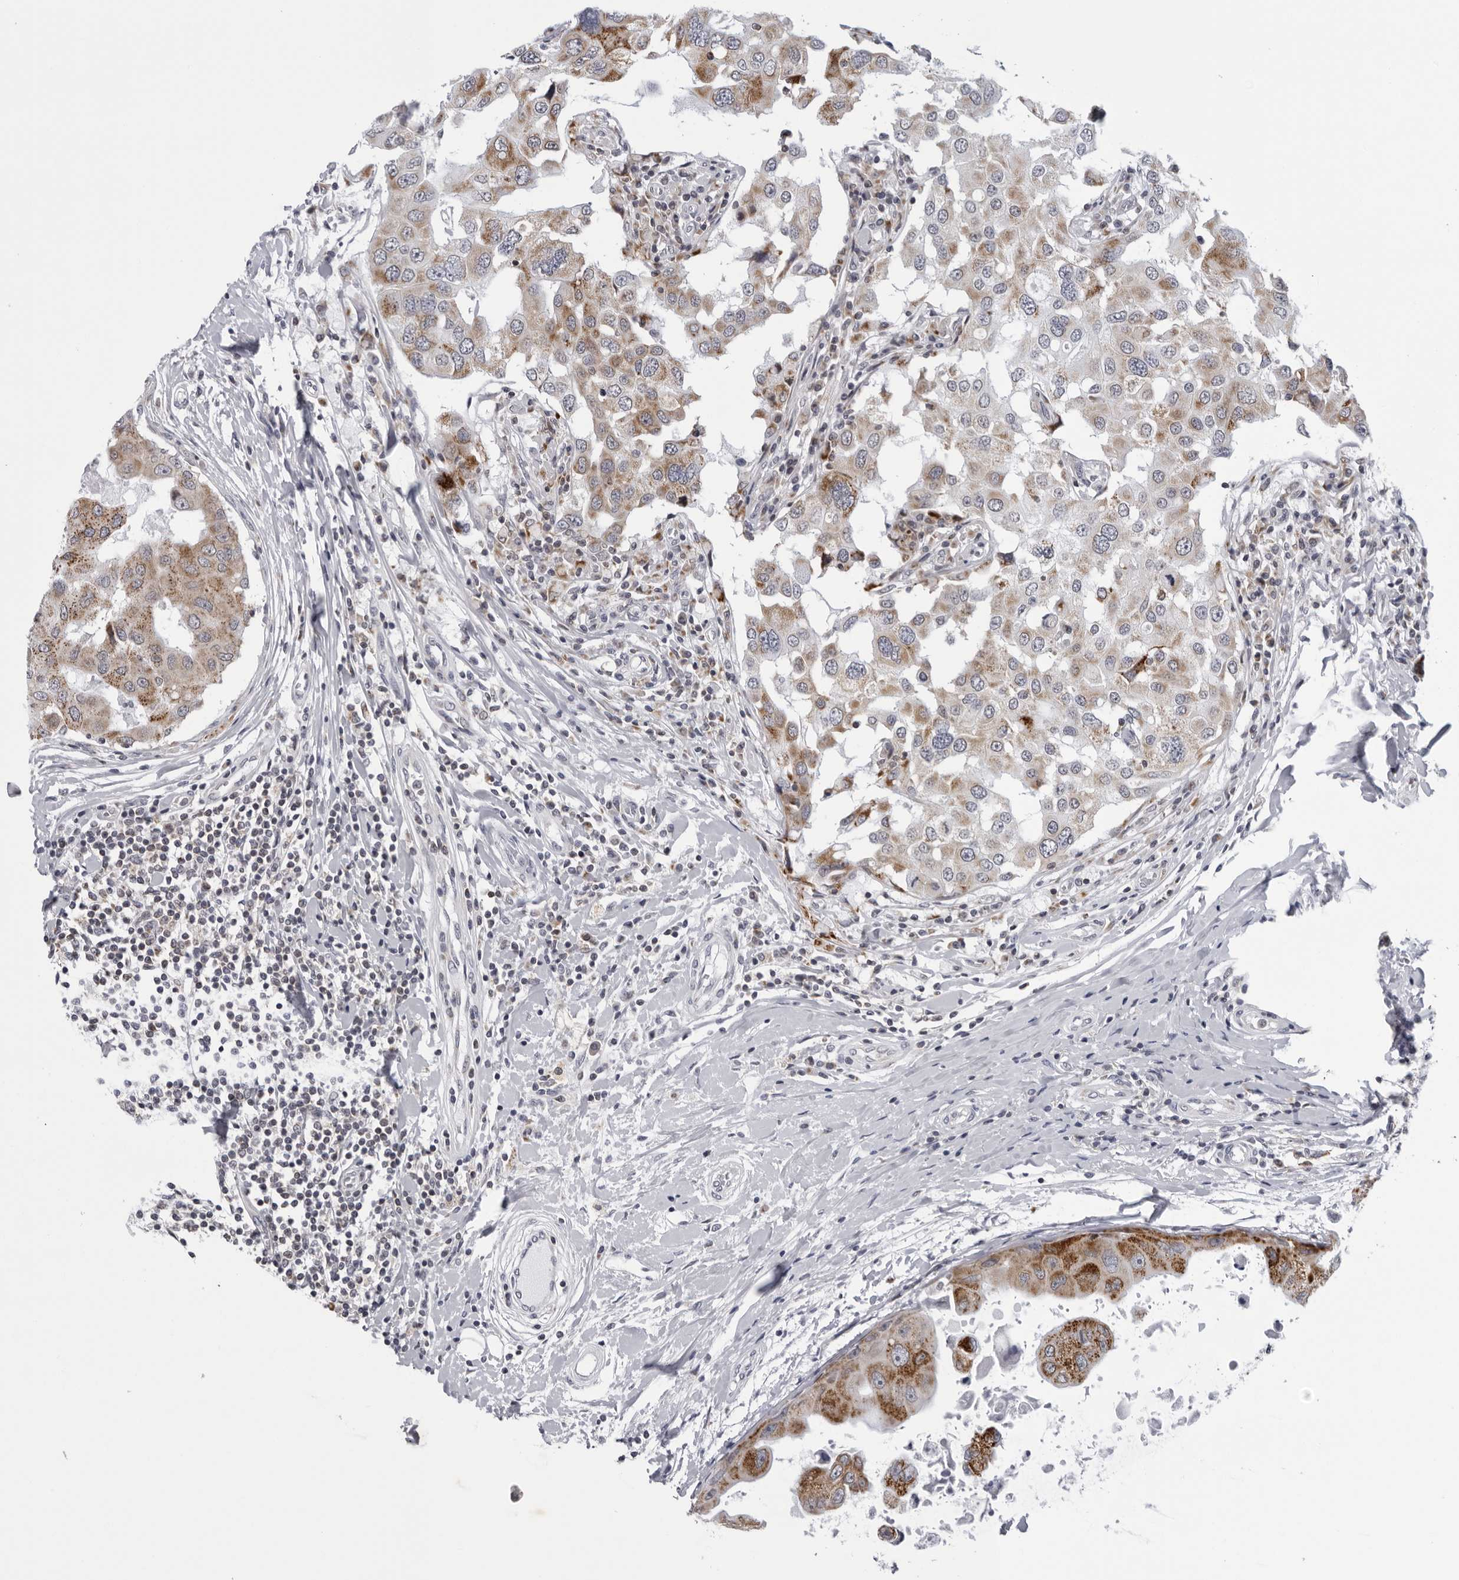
{"staining": {"intensity": "moderate", "quantity": "<25%", "location": "cytoplasmic/membranous"}, "tissue": "breast cancer", "cell_type": "Tumor cells", "image_type": "cancer", "snomed": [{"axis": "morphology", "description": "Duct carcinoma"}, {"axis": "topography", "description": "Breast"}], "caption": "Immunohistochemical staining of breast cancer (intraductal carcinoma) reveals low levels of moderate cytoplasmic/membranous protein positivity in approximately <25% of tumor cells. (DAB (3,3'-diaminobenzidine) IHC with brightfield microscopy, high magnification).", "gene": "CPT2", "patient": {"sex": "female", "age": 27}}